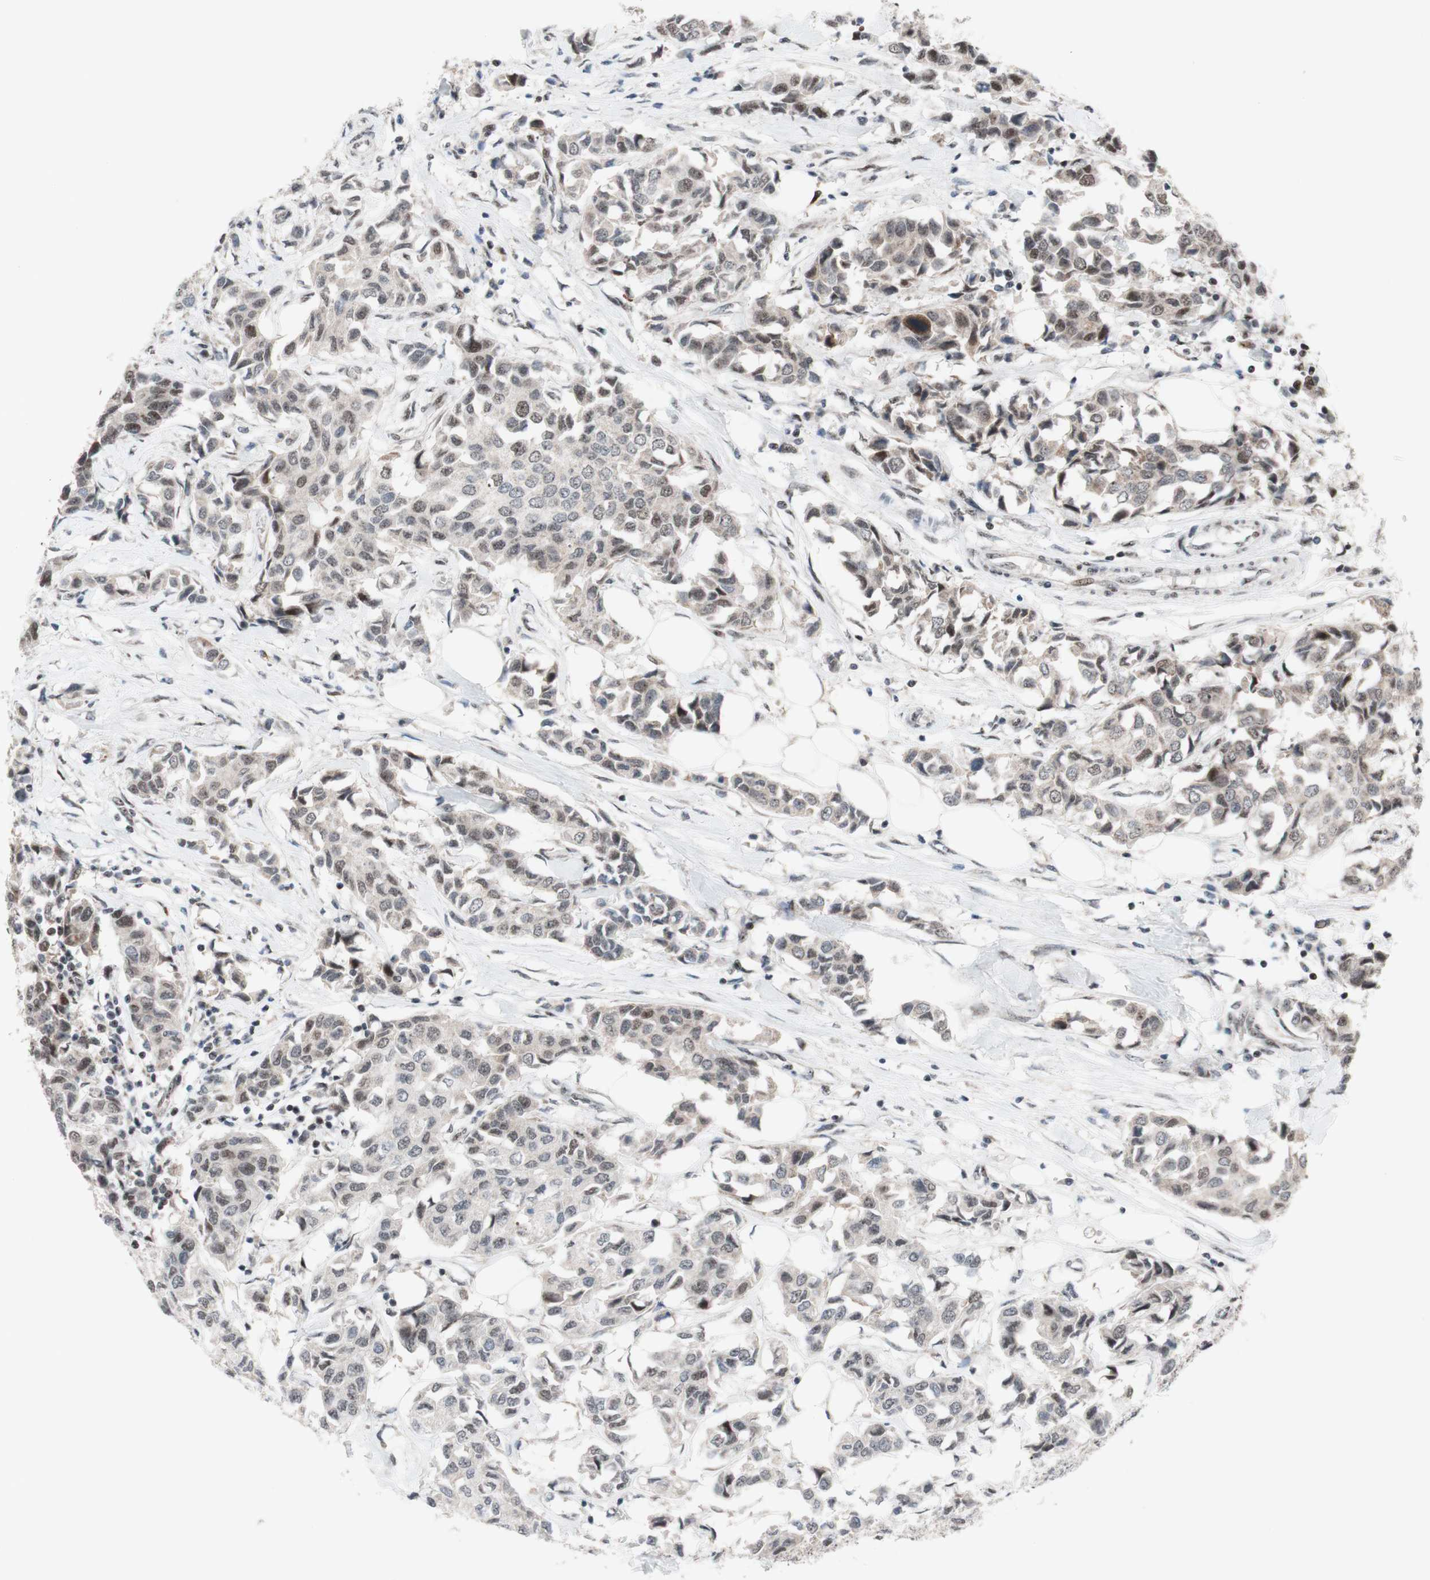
{"staining": {"intensity": "weak", "quantity": ">75%", "location": "nuclear"}, "tissue": "breast cancer", "cell_type": "Tumor cells", "image_type": "cancer", "snomed": [{"axis": "morphology", "description": "Duct carcinoma"}, {"axis": "topography", "description": "Breast"}], "caption": "Weak nuclear staining for a protein is appreciated in about >75% of tumor cells of breast cancer (invasive ductal carcinoma) using immunohistochemistry.", "gene": "POLR1A", "patient": {"sex": "female", "age": 80}}